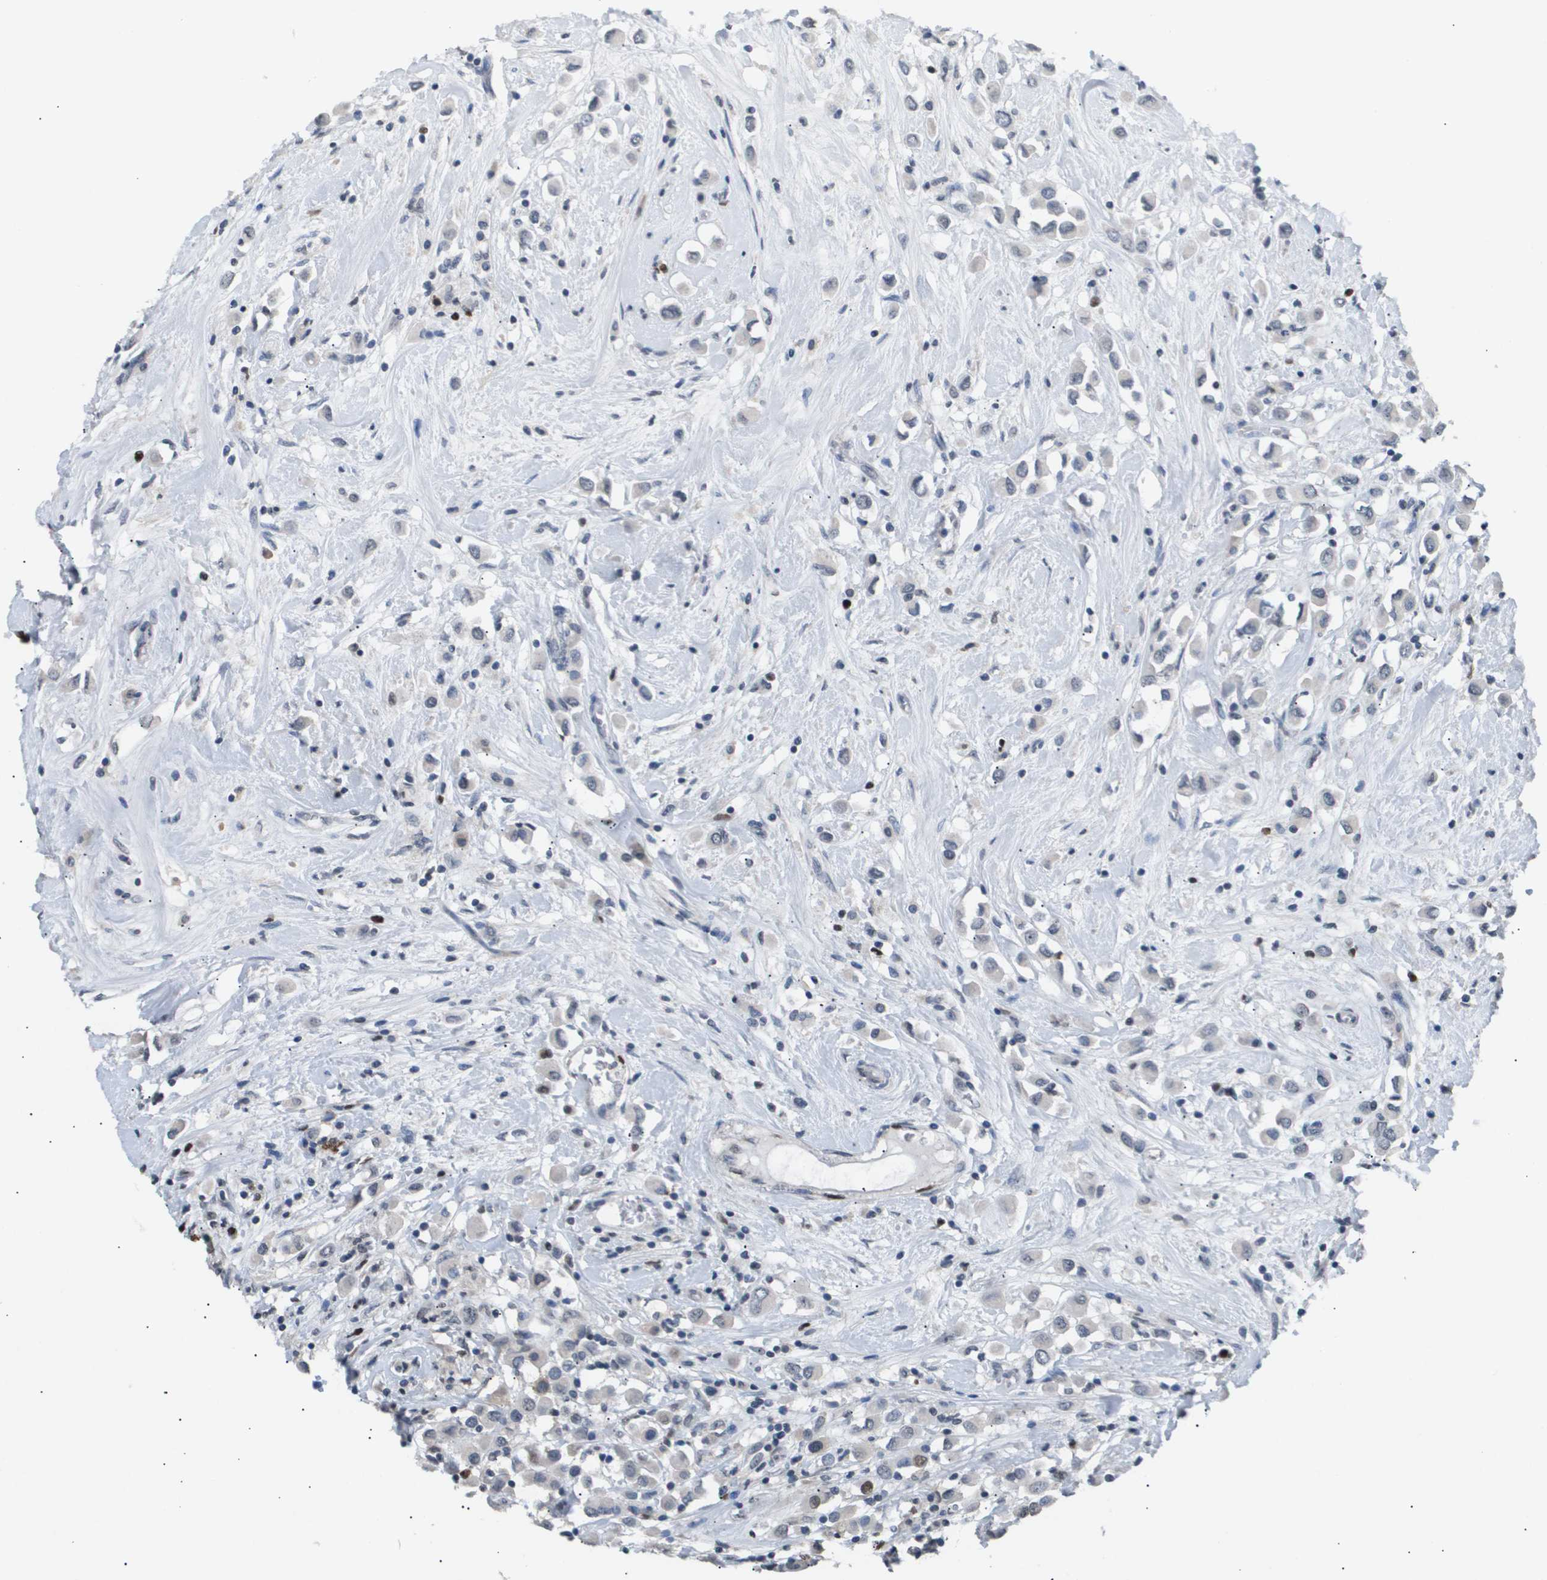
{"staining": {"intensity": "moderate", "quantity": "<25%", "location": "nuclear"}, "tissue": "breast cancer", "cell_type": "Tumor cells", "image_type": "cancer", "snomed": [{"axis": "morphology", "description": "Duct carcinoma"}, {"axis": "topography", "description": "Breast"}], "caption": "Protein analysis of breast cancer tissue demonstrates moderate nuclear staining in about <25% of tumor cells.", "gene": "ANAPC2", "patient": {"sex": "female", "age": 61}}